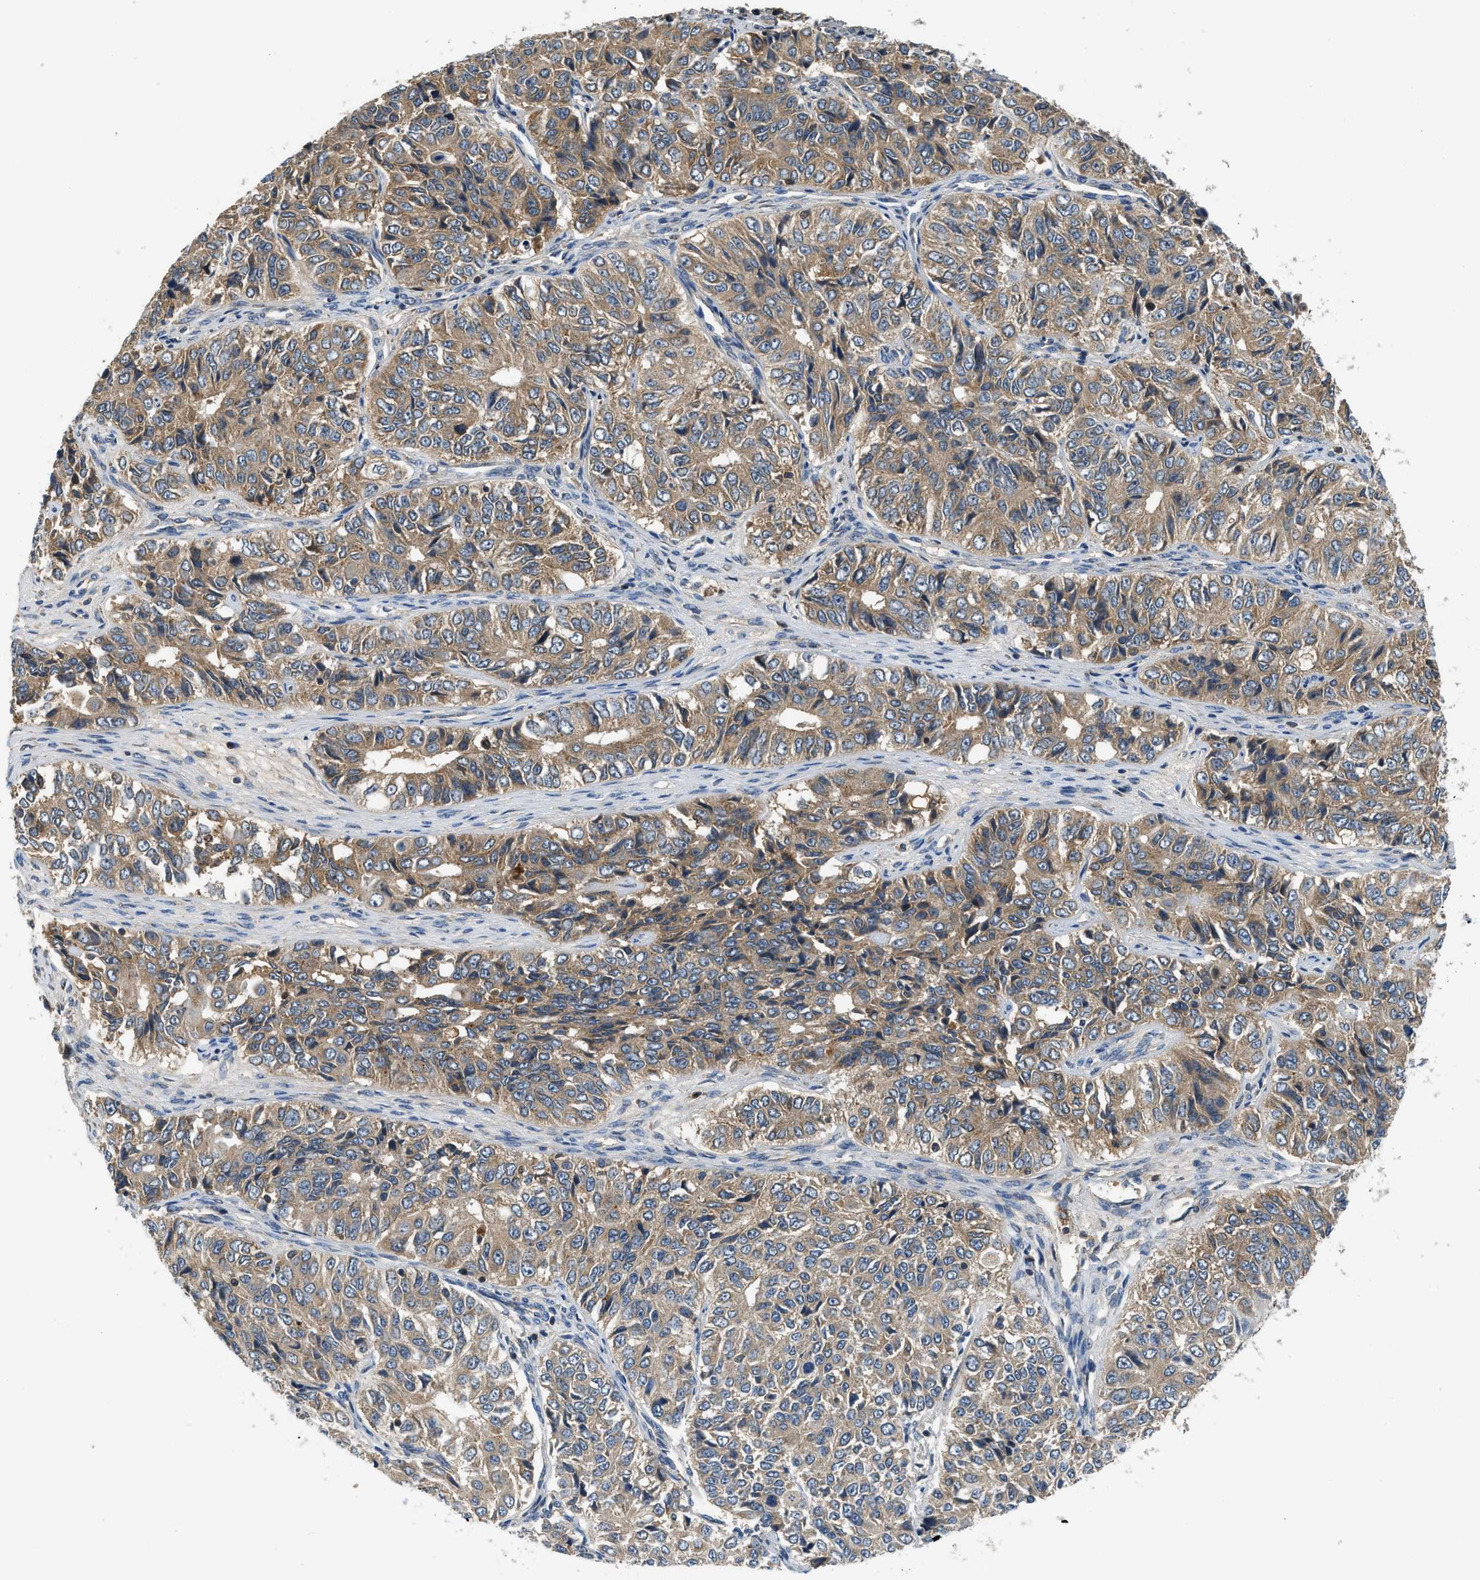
{"staining": {"intensity": "moderate", "quantity": ">75%", "location": "cytoplasmic/membranous"}, "tissue": "ovarian cancer", "cell_type": "Tumor cells", "image_type": "cancer", "snomed": [{"axis": "morphology", "description": "Carcinoma, endometroid"}, {"axis": "topography", "description": "Ovary"}], "caption": "The image demonstrates staining of ovarian cancer (endometroid carcinoma), revealing moderate cytoplasmic/membranous protein positivity (brown color) within tumor cells.", "gene": "PAFAH2", "patient": {"sex": "female", "age": 51}}